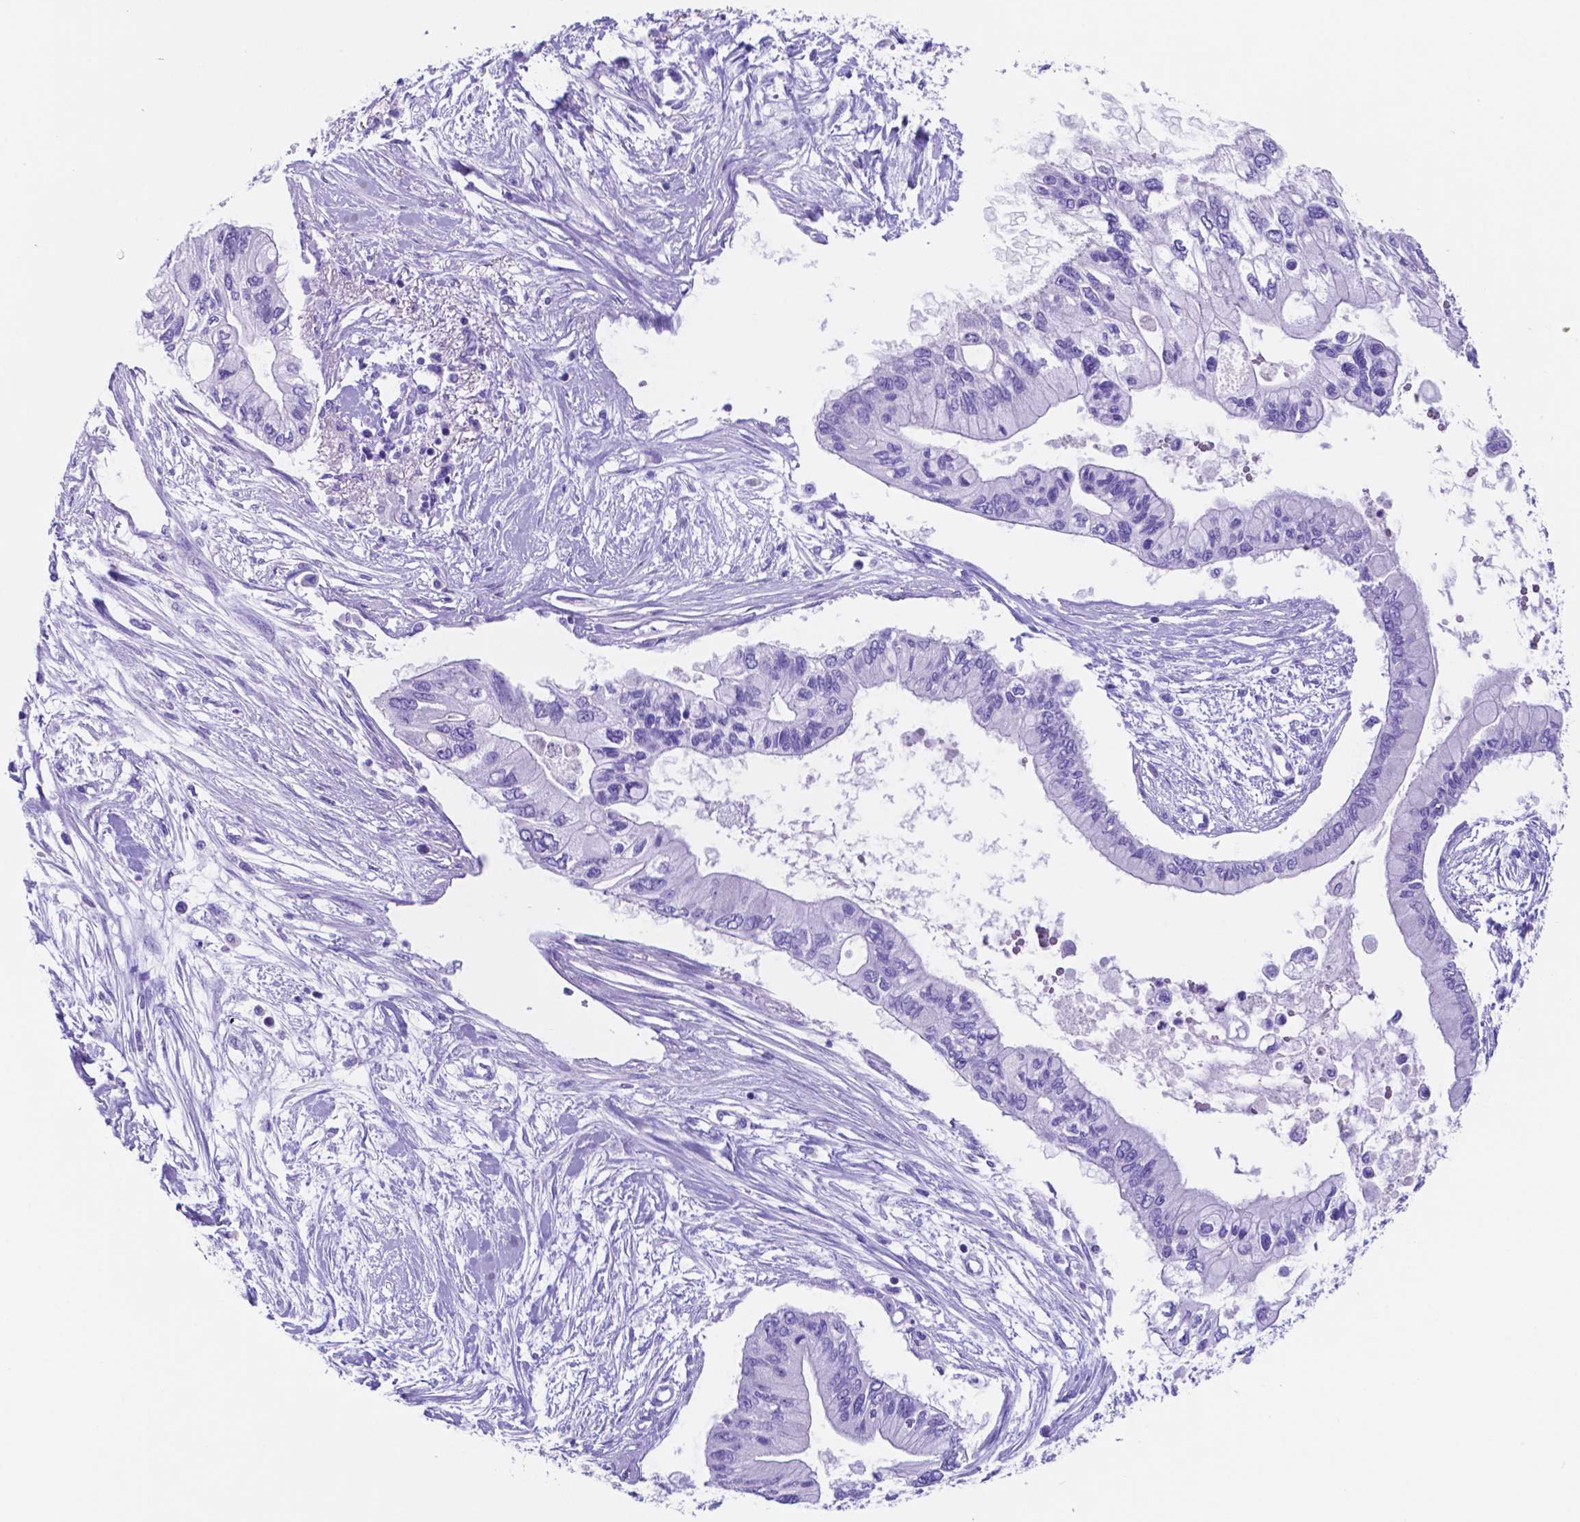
{"staining": {"intensity": "negative", "quantity": "none", "location": "none"}, "tissue": "pancreatic cancer", "cell_type": "Tumor cells", "image_type": "cancer", "snomed": [{"axis": "morphology", "description": "Adenocarcinoma, NOS"}, {"axis": "topography", "description": "Pancreas"}], "caption": "Photomicrograph shows no protein expression in tumor cells of pancreatic cancer tissue.", "gene": "DNAAF8", "patient": {"sex": "female", "age": 77}}